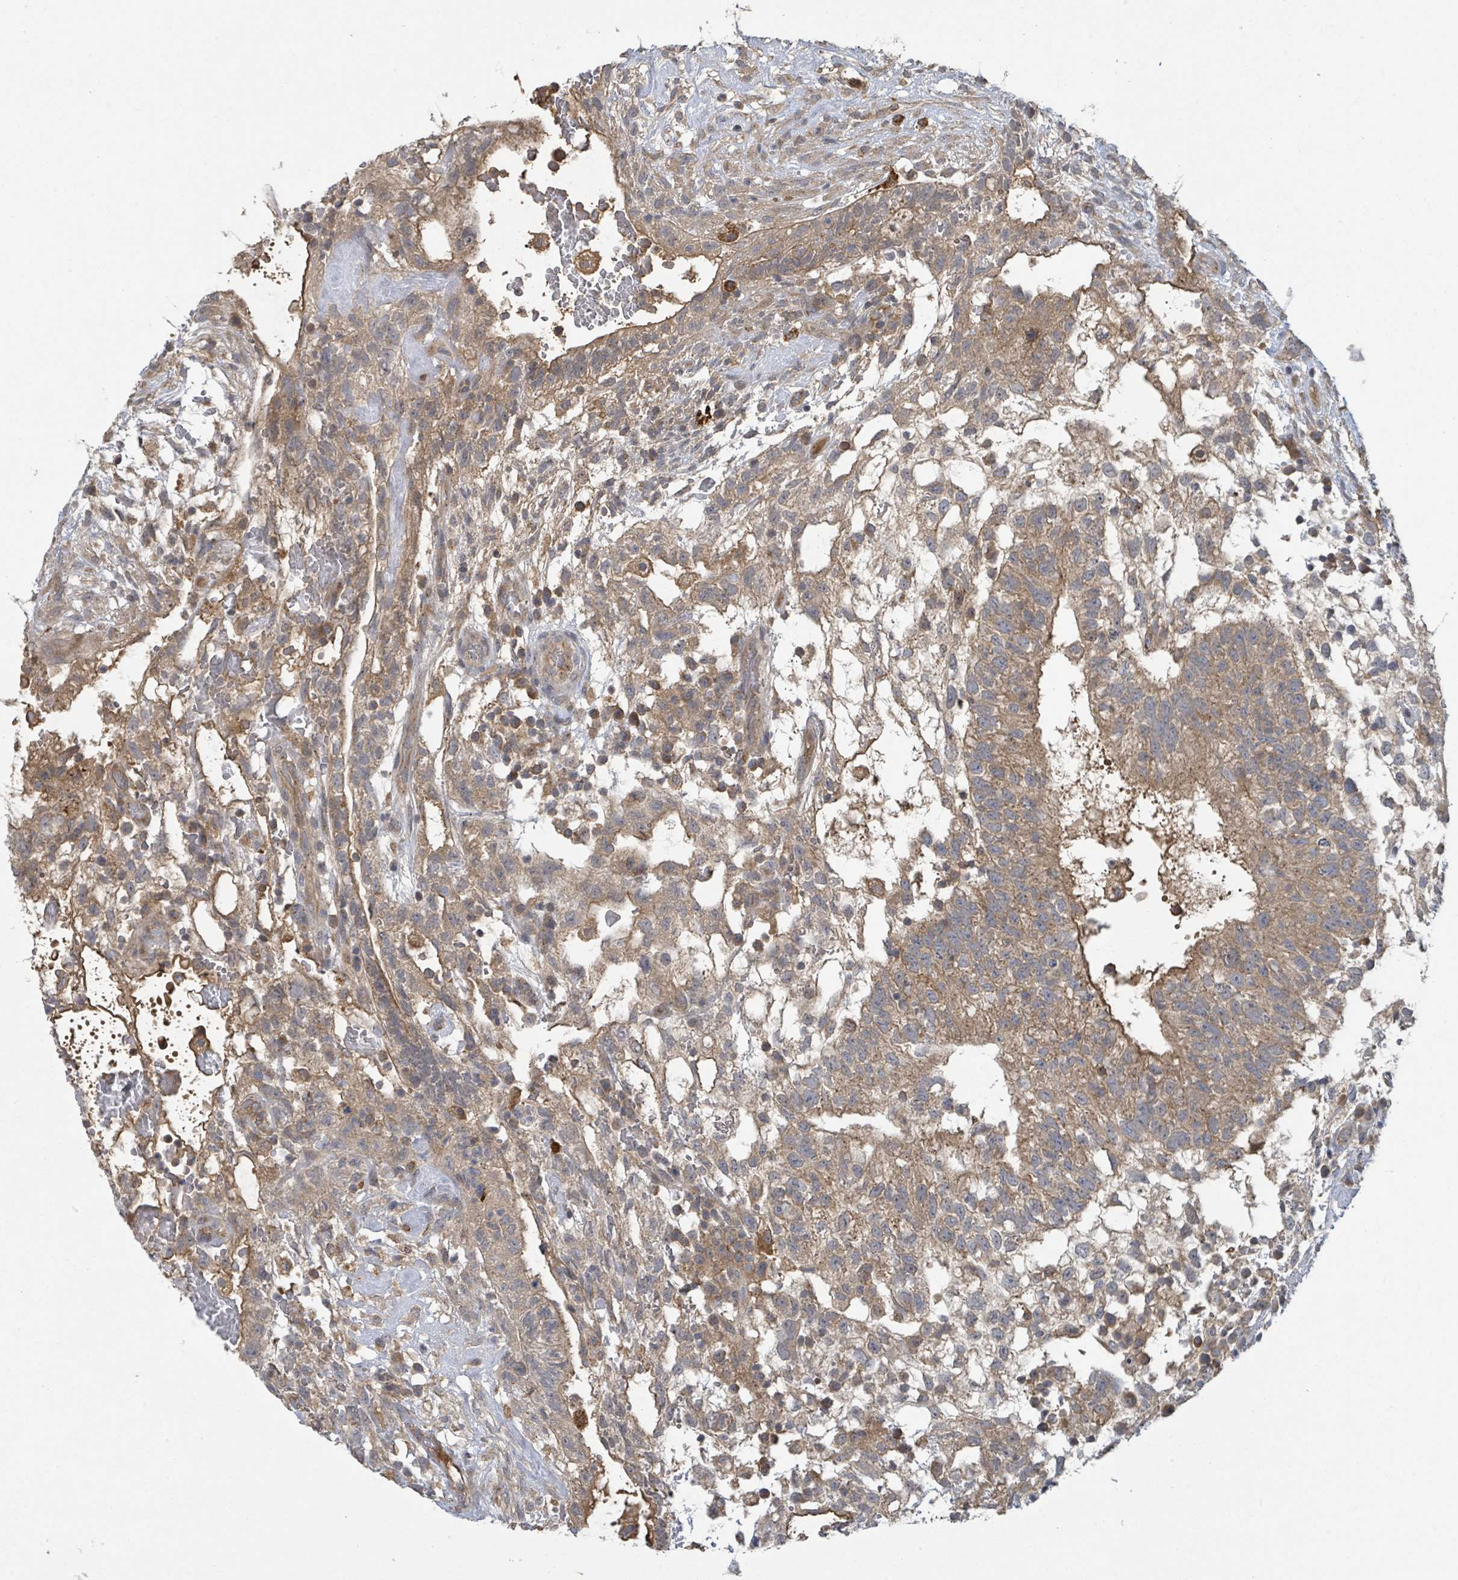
{"staining": {"intensity": "moderate", "quantity": ">75%", "location": "cytoplasmic/membranous"}, "tissue": "testis cancer", "cell_type": "Tumor cells", "image_type": "cancer", "snomed": [{"axis": "morphology", "description": "Normal tissue, NOS"}, {"axis": "morphology", "description": "Carcinoma, Embryonal, NOS"}, {"axis": "topography", "description": "Testis"}], "caption": "Immunohistochemistry staining of testis cancer (embryonal carcinoma), which exhibits medium levels of moderate cytoplasmic/membranous staining in about >75% of tumor cells indicating moderate cytoplasmic/membranous protein expression. The staining was performed using DAB (brown) for protein detection and nuclei were counterstained in hematoxylin (blue).", "gene": "CCDC121", "patient": {"sex": "male", "age": 32}}